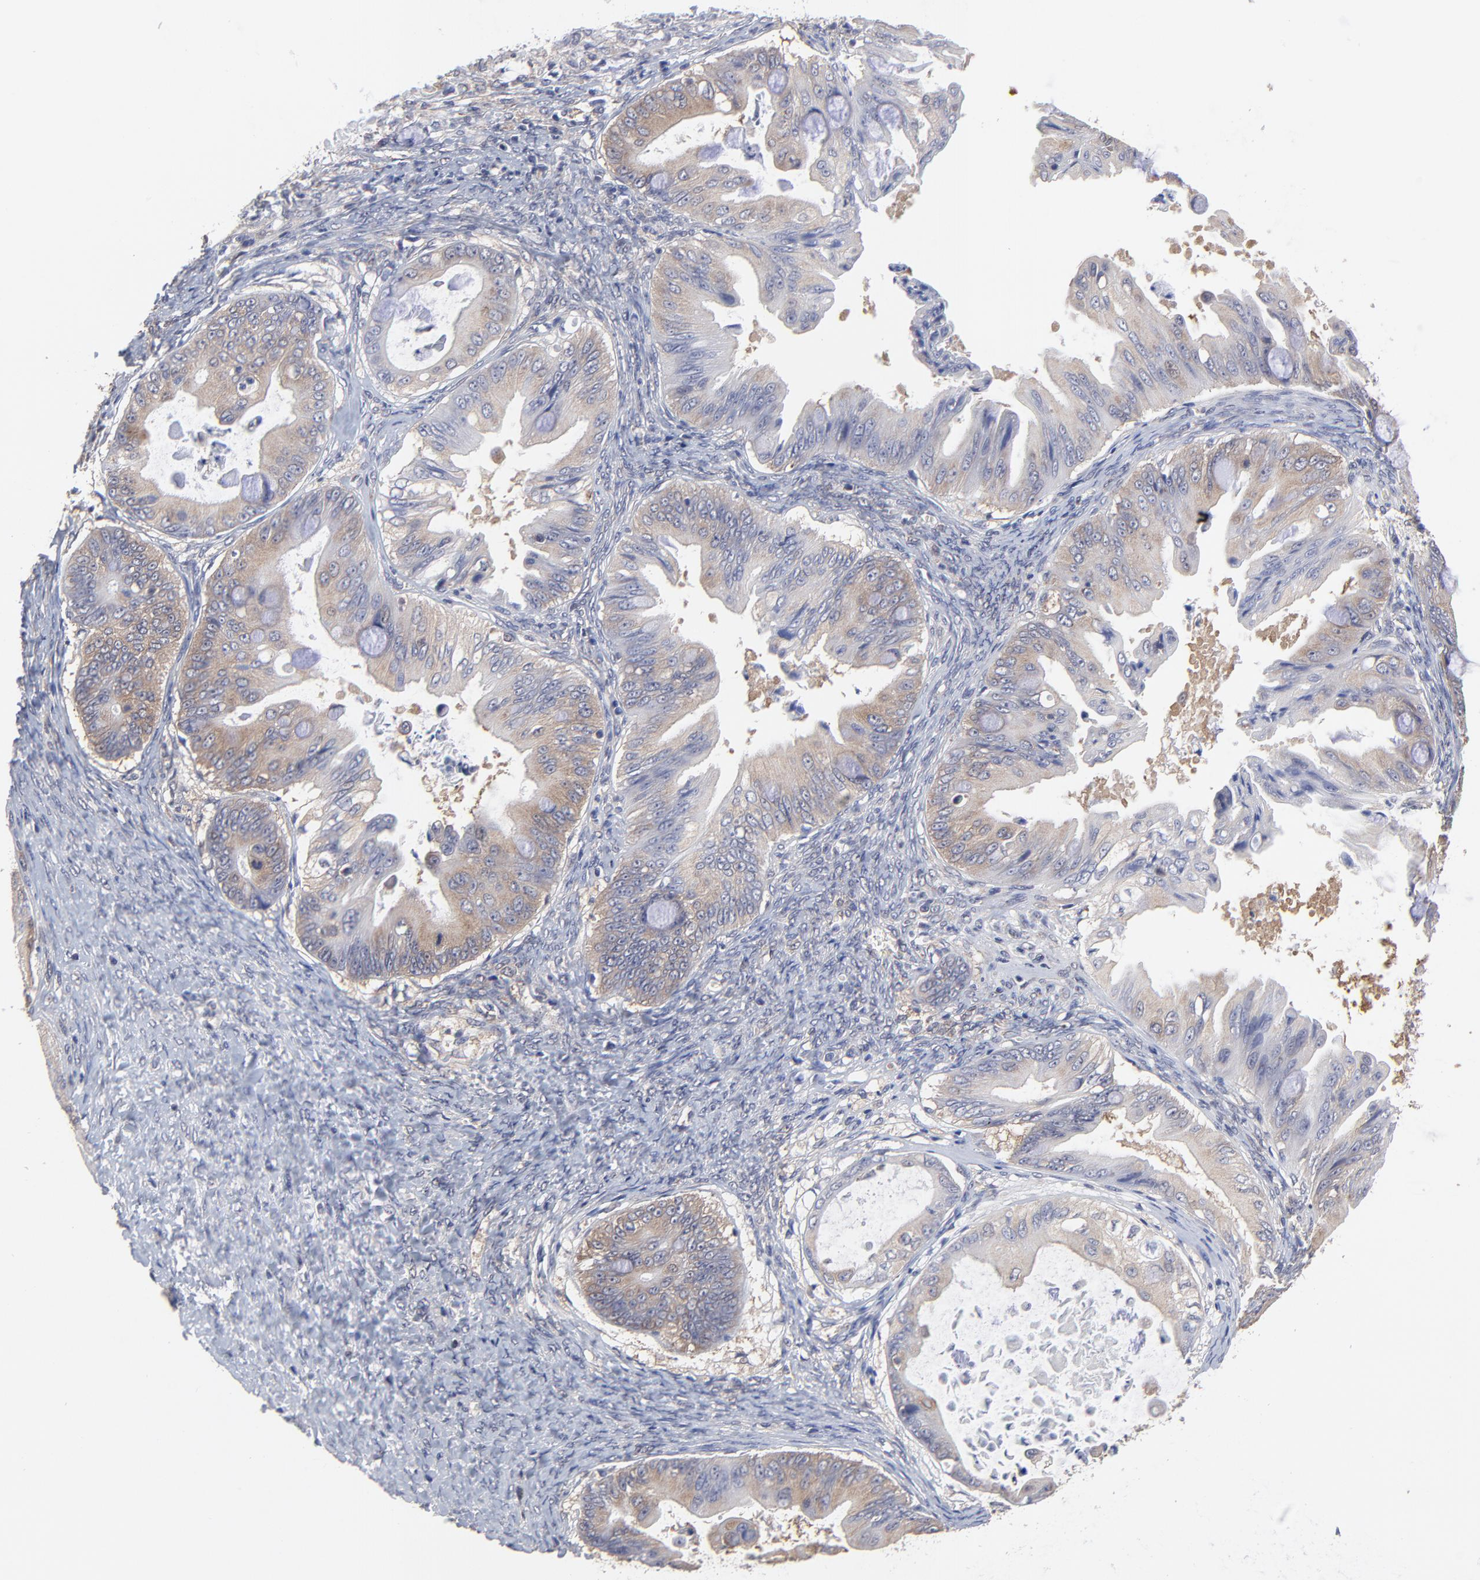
{"staining": {"intensity": "weak", "quantity": "25%-75%", "location": "cytoplasmic/membranous"}, "tissue": "ovarian cancer", "cell_type": "Tumor cells", "image_type": "cancer", "snomed": [{"axis": "morphology", "description": "Cystadenocarcinoma, mucinous, NOS"}, {"axis": "topography", "description": "Ovary"}], "caption": "Protein analysis of ovarian cancer (mucinous cystadenocarcinoma) tissue displays weak cytoplasmic/membranous expression in approximately 25%-75% of tumor cells.", "gene": "CCT2", "patient": {"sex": "female", "age": 37}}